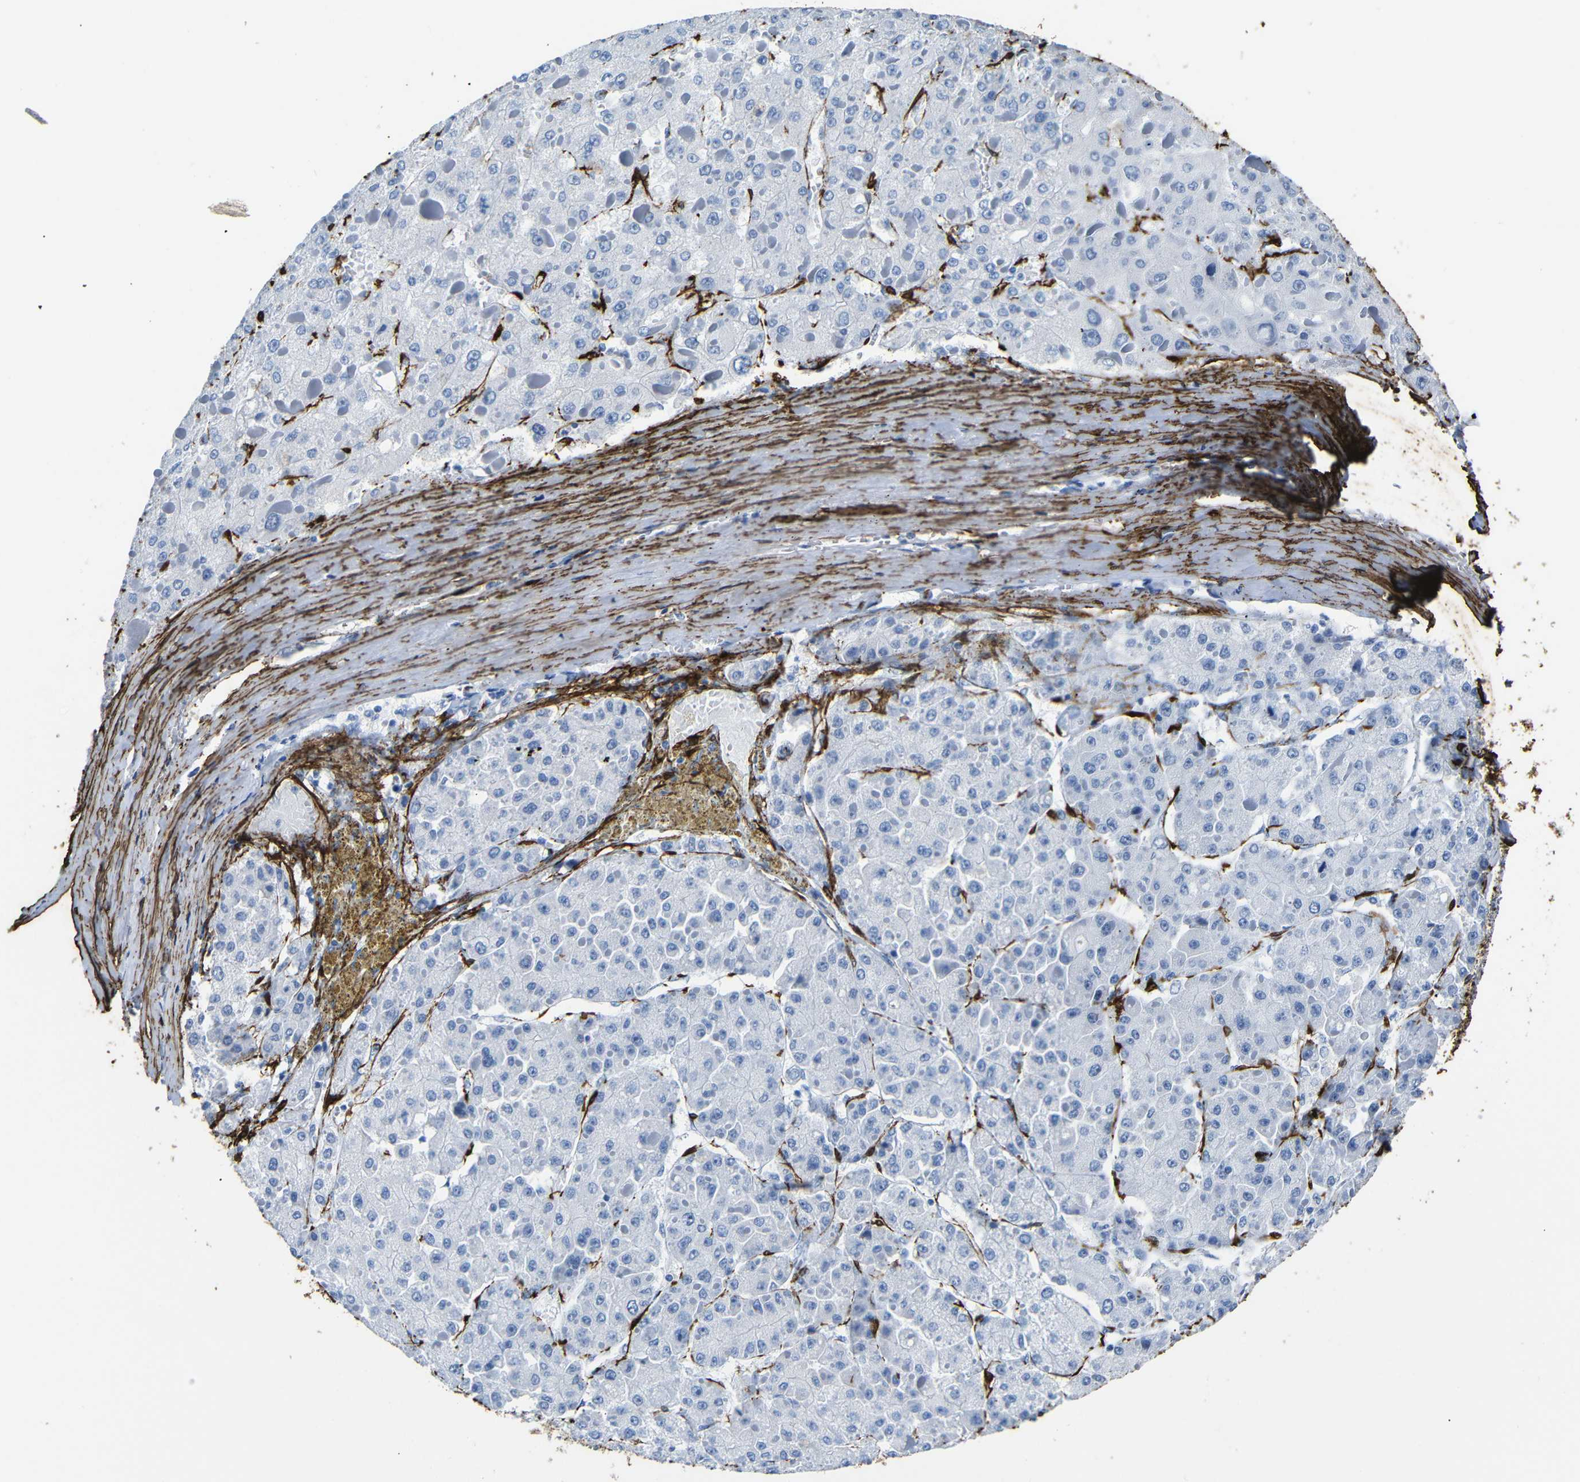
{"staining": {"intensity": "negative", "quantity": "none", "location": "none"}, "tissue": "liver cancer", "cell_type": "Tumor cells", "image_type": "cancer", "snomed": [{"axis": "morphology", "description": "Carcinoma, Hepatocellular, NOS"}, {"axis": "topography", "description": "Liver"}], "caption": "Liver cancer (hepatocellular carcinoma) was stained to show a protein in brown. There is no significant positivity in tumor cells.", "gene": "ACTA2", "patient": {"sex": "female", "age": 73}}